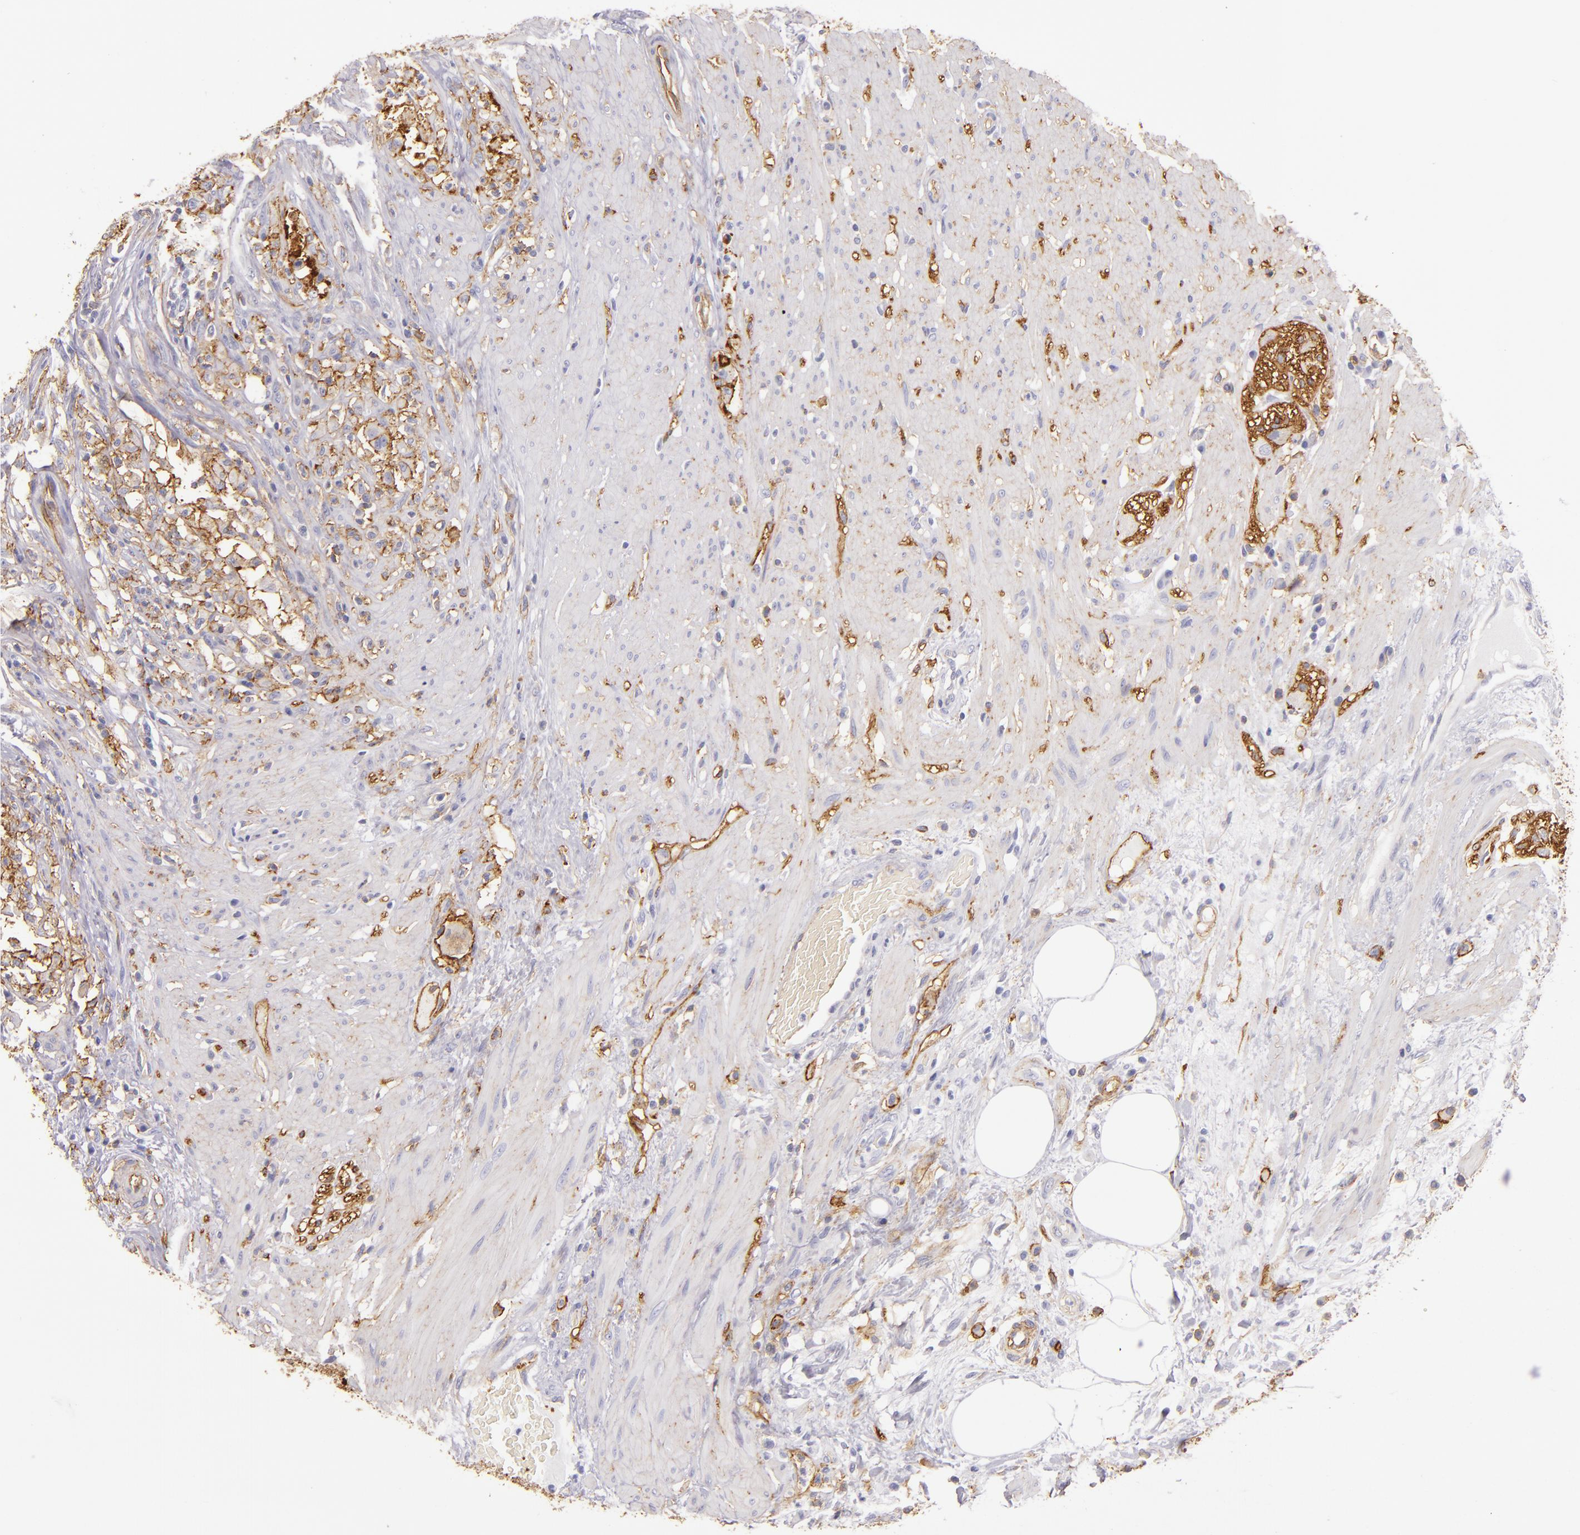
{"staining": {"intensity": "strong", "quantity": ">75%", "location": "cytoplasmic/membranous"}, "tissue": "colorectal cancer", "cell_type": "Tumor cells", "image_type": "cancer", "snomed": [{"axis": "morphology", "description": "Adenocarcinoma, NOS"}, {"axis": "topography", "description": "Rectum"}], "caption": "Tumor cells exhibit strong cytoplasmic/membranous expression in approximately >75% of cells in colorectal cancer (adenocarcinoma).", "gene": "CD9", "patient": {"sex": "male", "age": 53}}